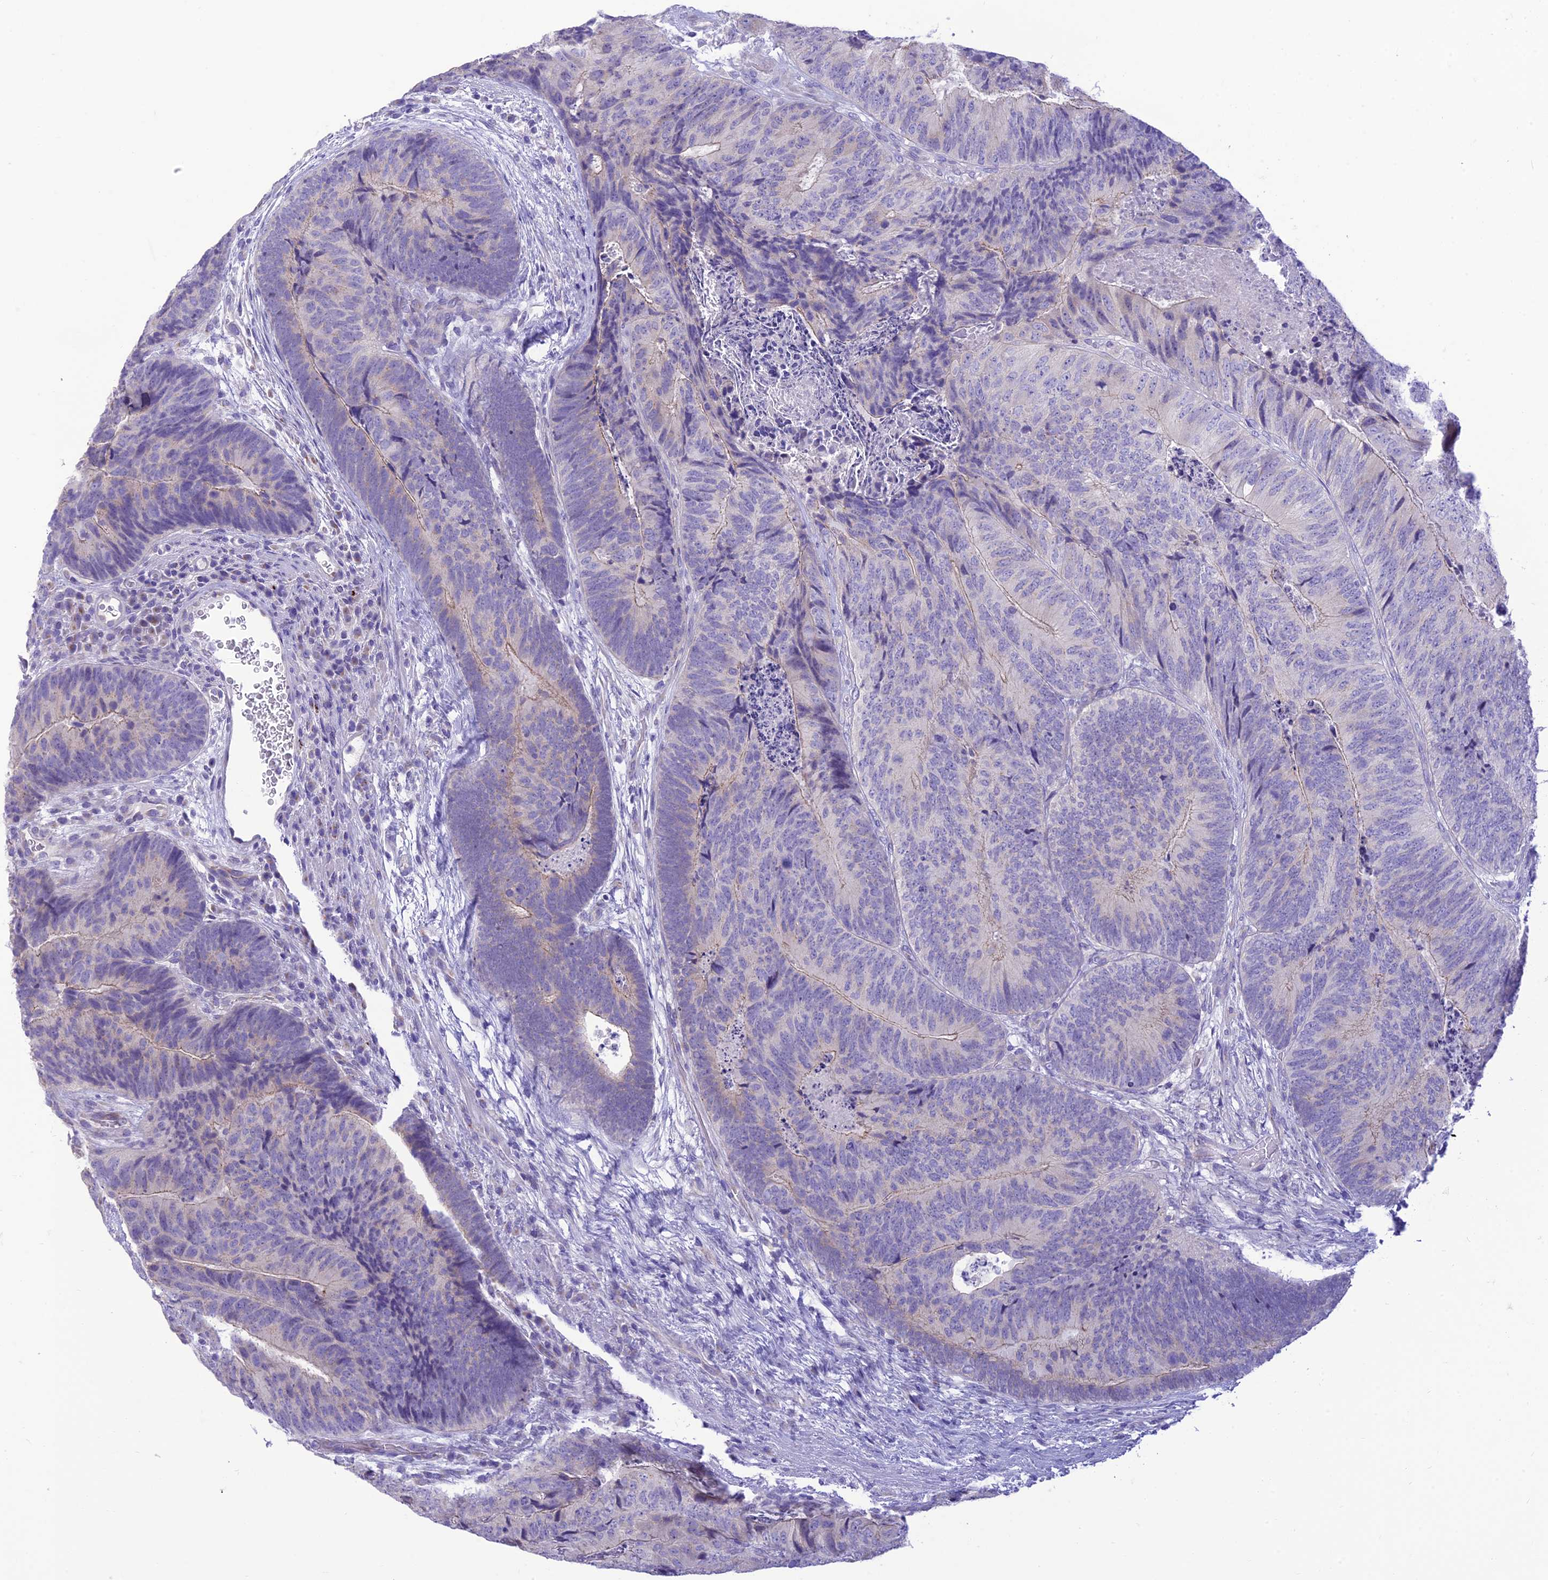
{"staining": {"intensity": "negative", "quantity": "none", "location": "none"}, "tissue": "colorectal cancer", "cell_type": "Tumor cells", "image_type": "cancer", "snomed": [{"axis": "morphology", "description": "Adenocarcinoma, NOS"}, {"axis": "topography", "description": "Colon"}], "caption": "Tumor cells show no significant positivity in colorectal adenocarcinoma. Nuclei are stained in blue.", "gene": "DHDH", "patient": {"sex": "female", "age": 67}}